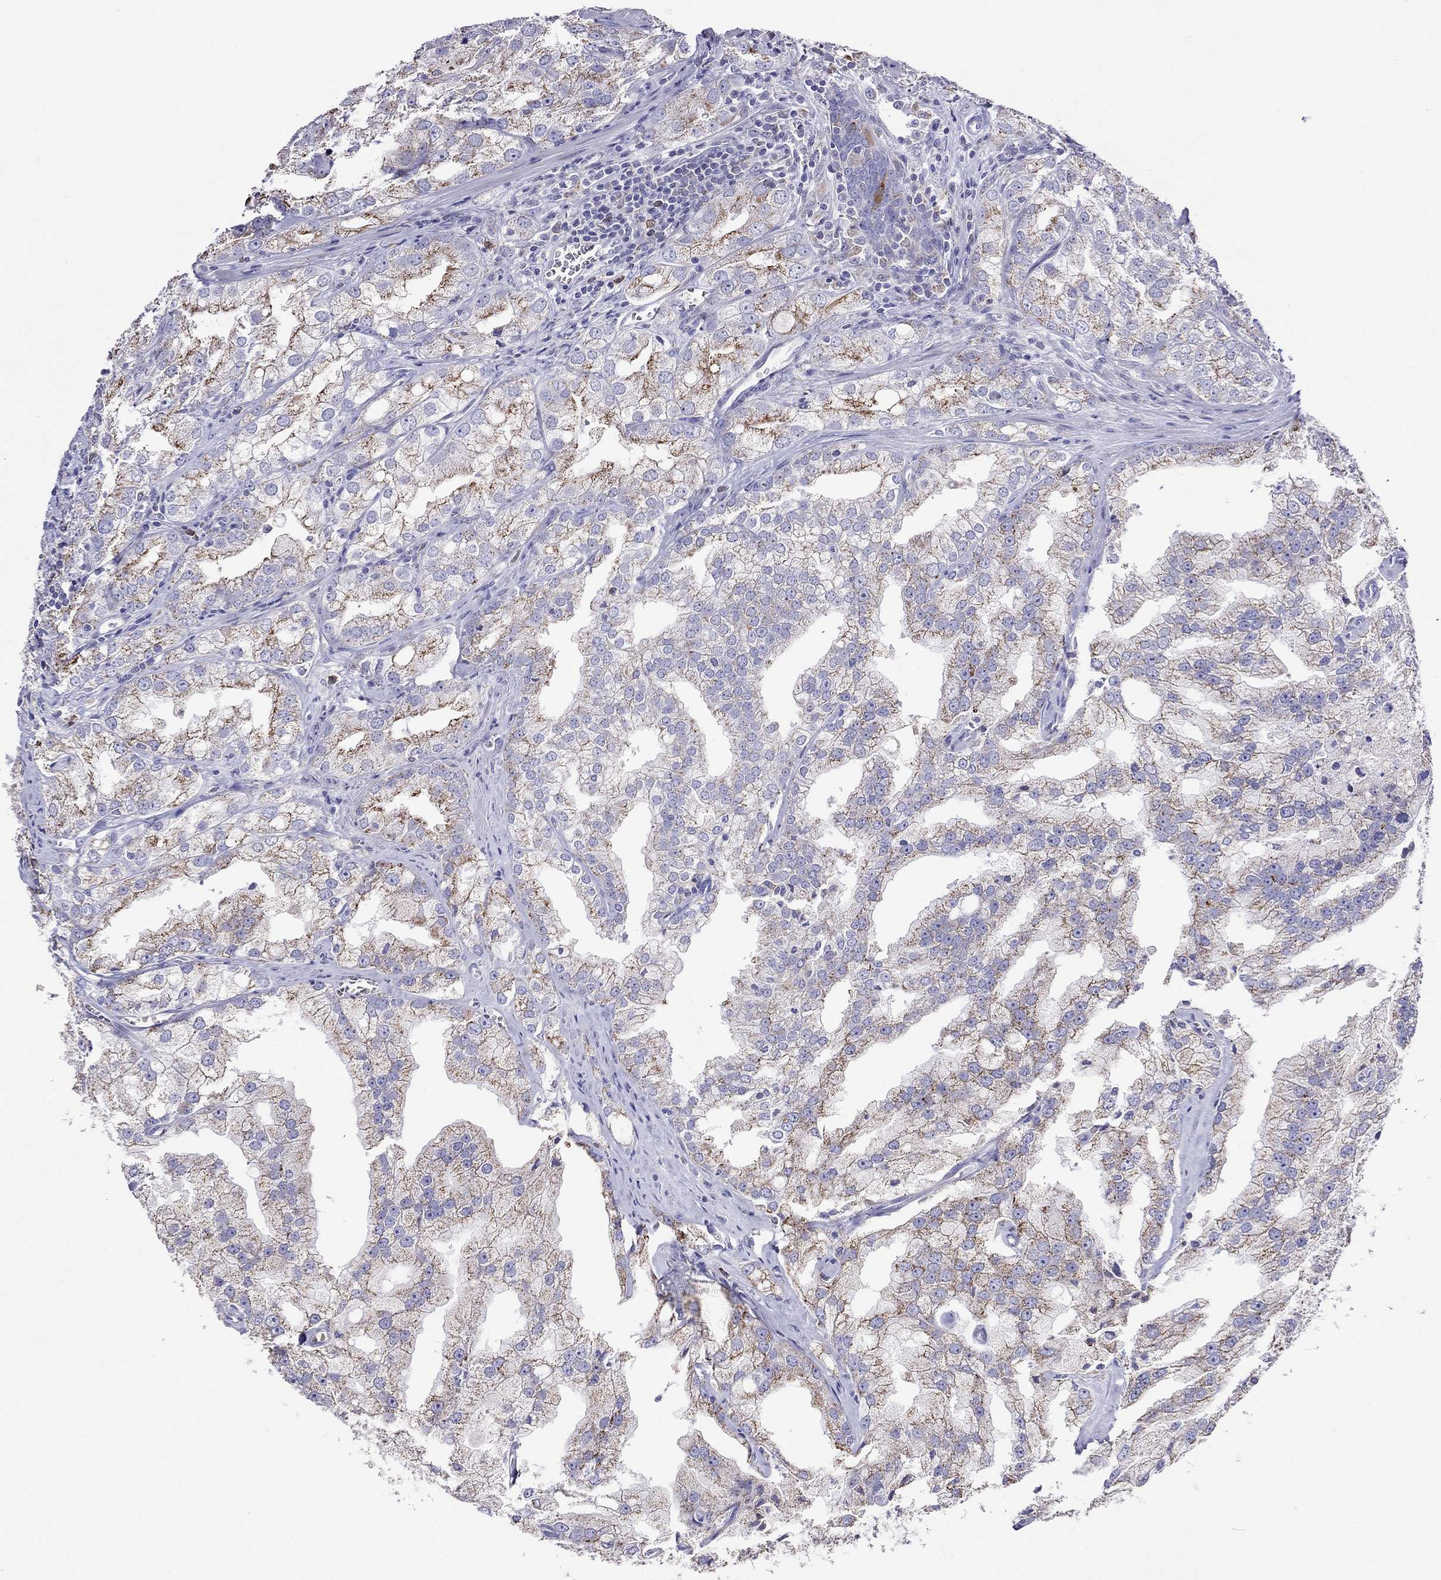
{"staining": {"intensity": "negative", "quantity": "none", "location": "none"}, "tissue": "prostate cancer", "cell_type": "Tumor cells", "image_type": "cancer", "snomed": [{"axis": "morphology", "description": "Adenocarcinoma, NOS"}, {"axis": "topography", "description": "Prostate"}], "caption": "A micrograph of human prostate cancer is negative for staining in tumor cells. Nuclei are stained in blue.", "gene": "SCG2", "patient": {"sex": "male", "age": 70}}